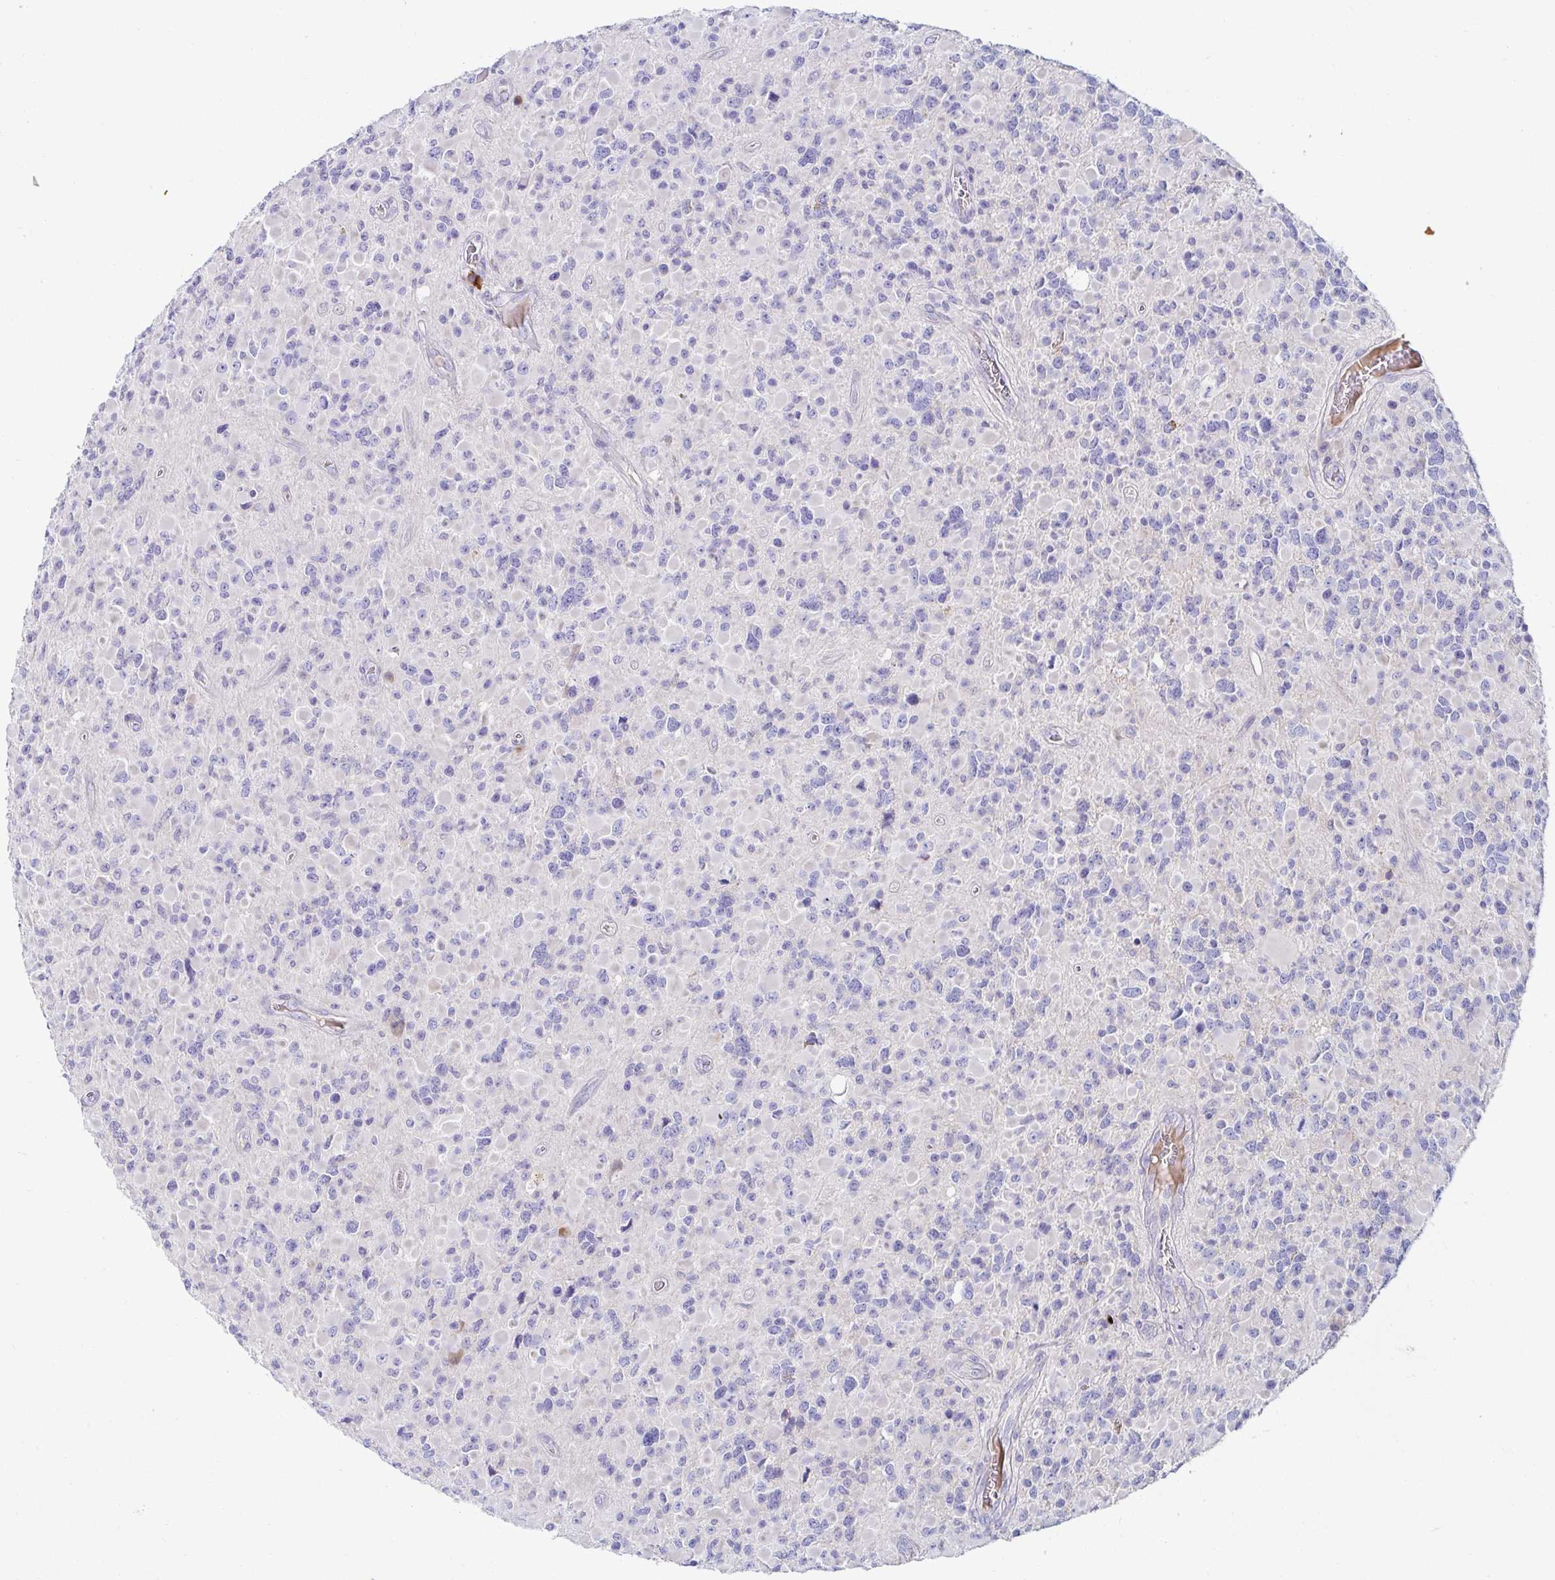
{"staining": {"intensity": "negative", "quantity": "none", "location": "none"}, "tissue": "glioma", "cell_type": "Tumor cells", "image_type": "cancer", "snomed": [{"axis": "morphology", "description": "Glioma, malignant, High grade"}, {"axis": "topography", "description": "Brain"}], "caption": "DAB immunohistochemical staining of malignant glioma (high-grade) shows no significant staining in tumor cells.", "gene": "C4orf17", "patient": {"sex": "female", "age": 40}}